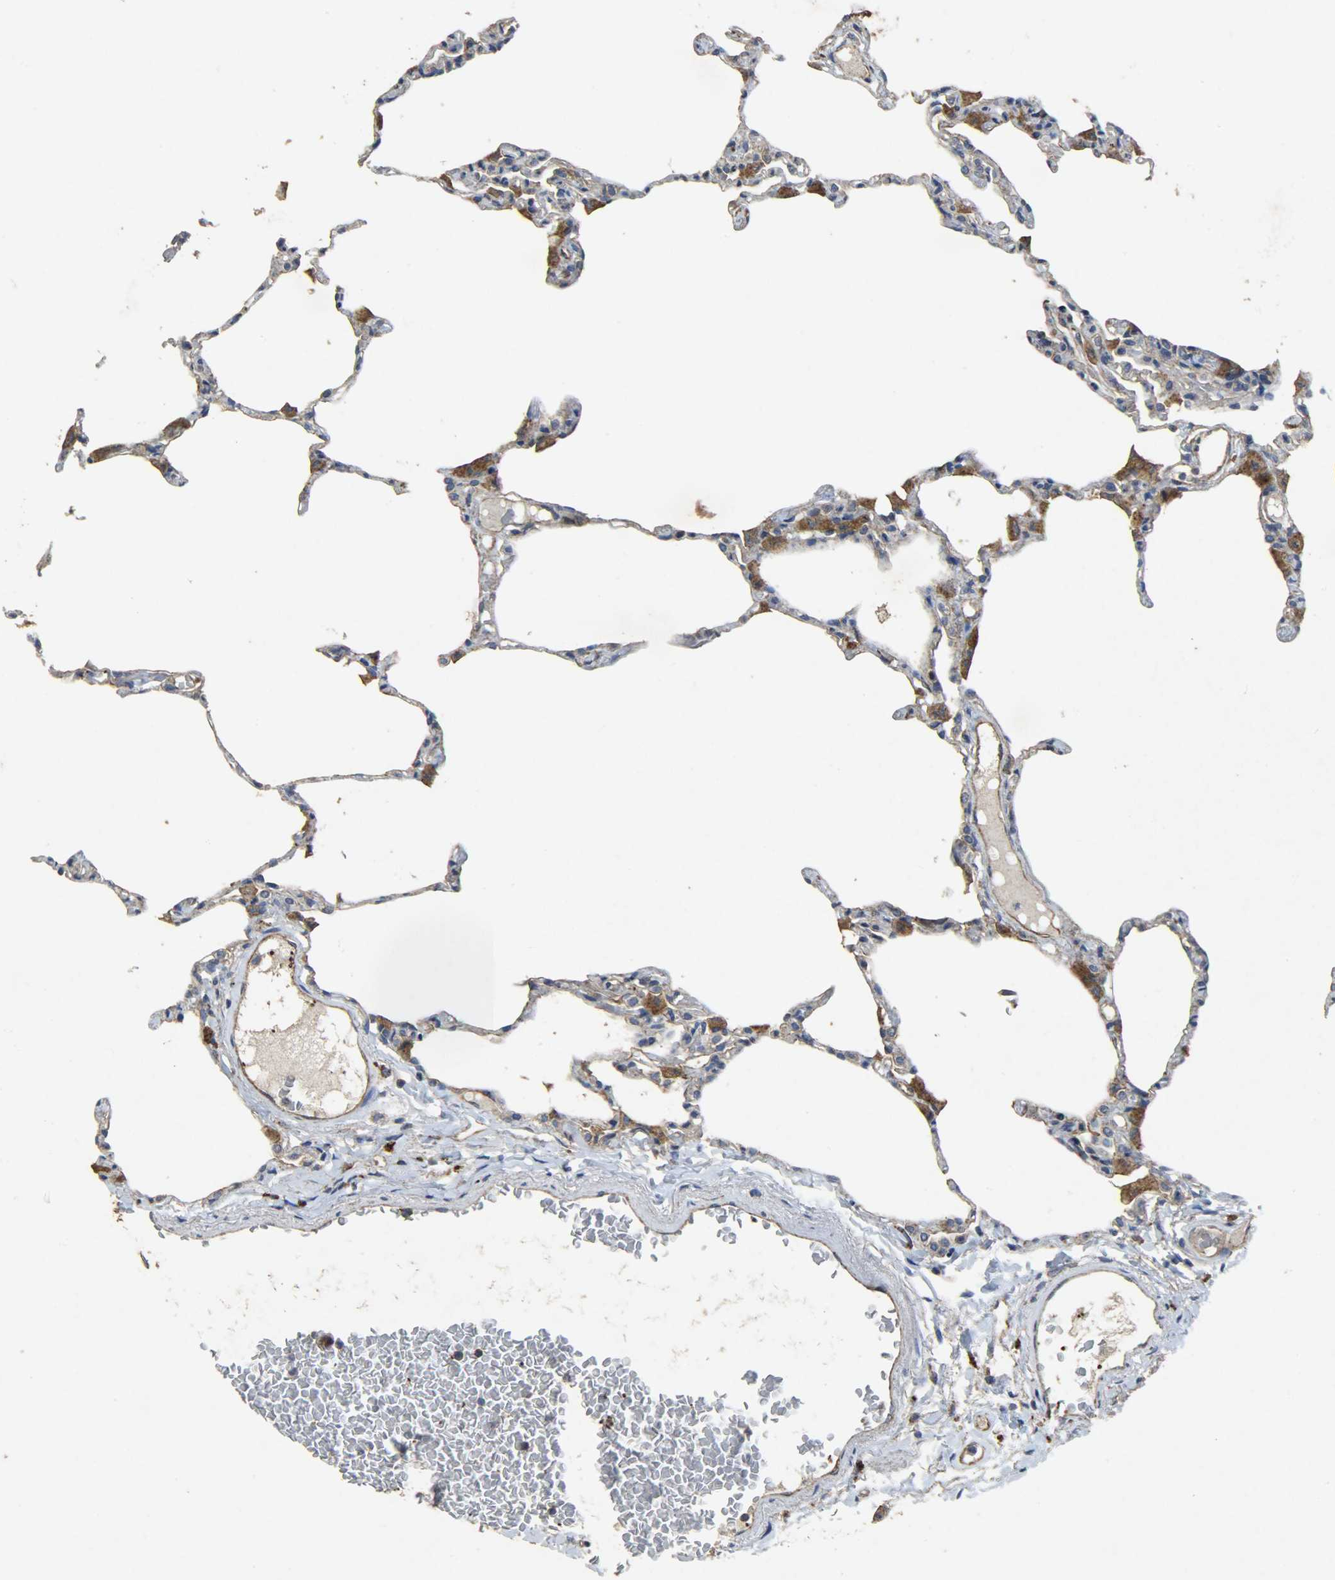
{"staining": {"intensity": "negative", "quantity": "none", "location": "none"}, "tissue": "lung", "cell_type": "Alveolar cells", "image_type": "normal", "snomed": [{"axis": "morphology", "description": "Normal tissue, NOS"}, {"axis": "topography", "description": "Lung"}], "caption": "The micrograph demonstrates no staining of alveolar cells in benign lung.", "gene": "TPM4", "patient": {"sex": "female", "age": 49}}